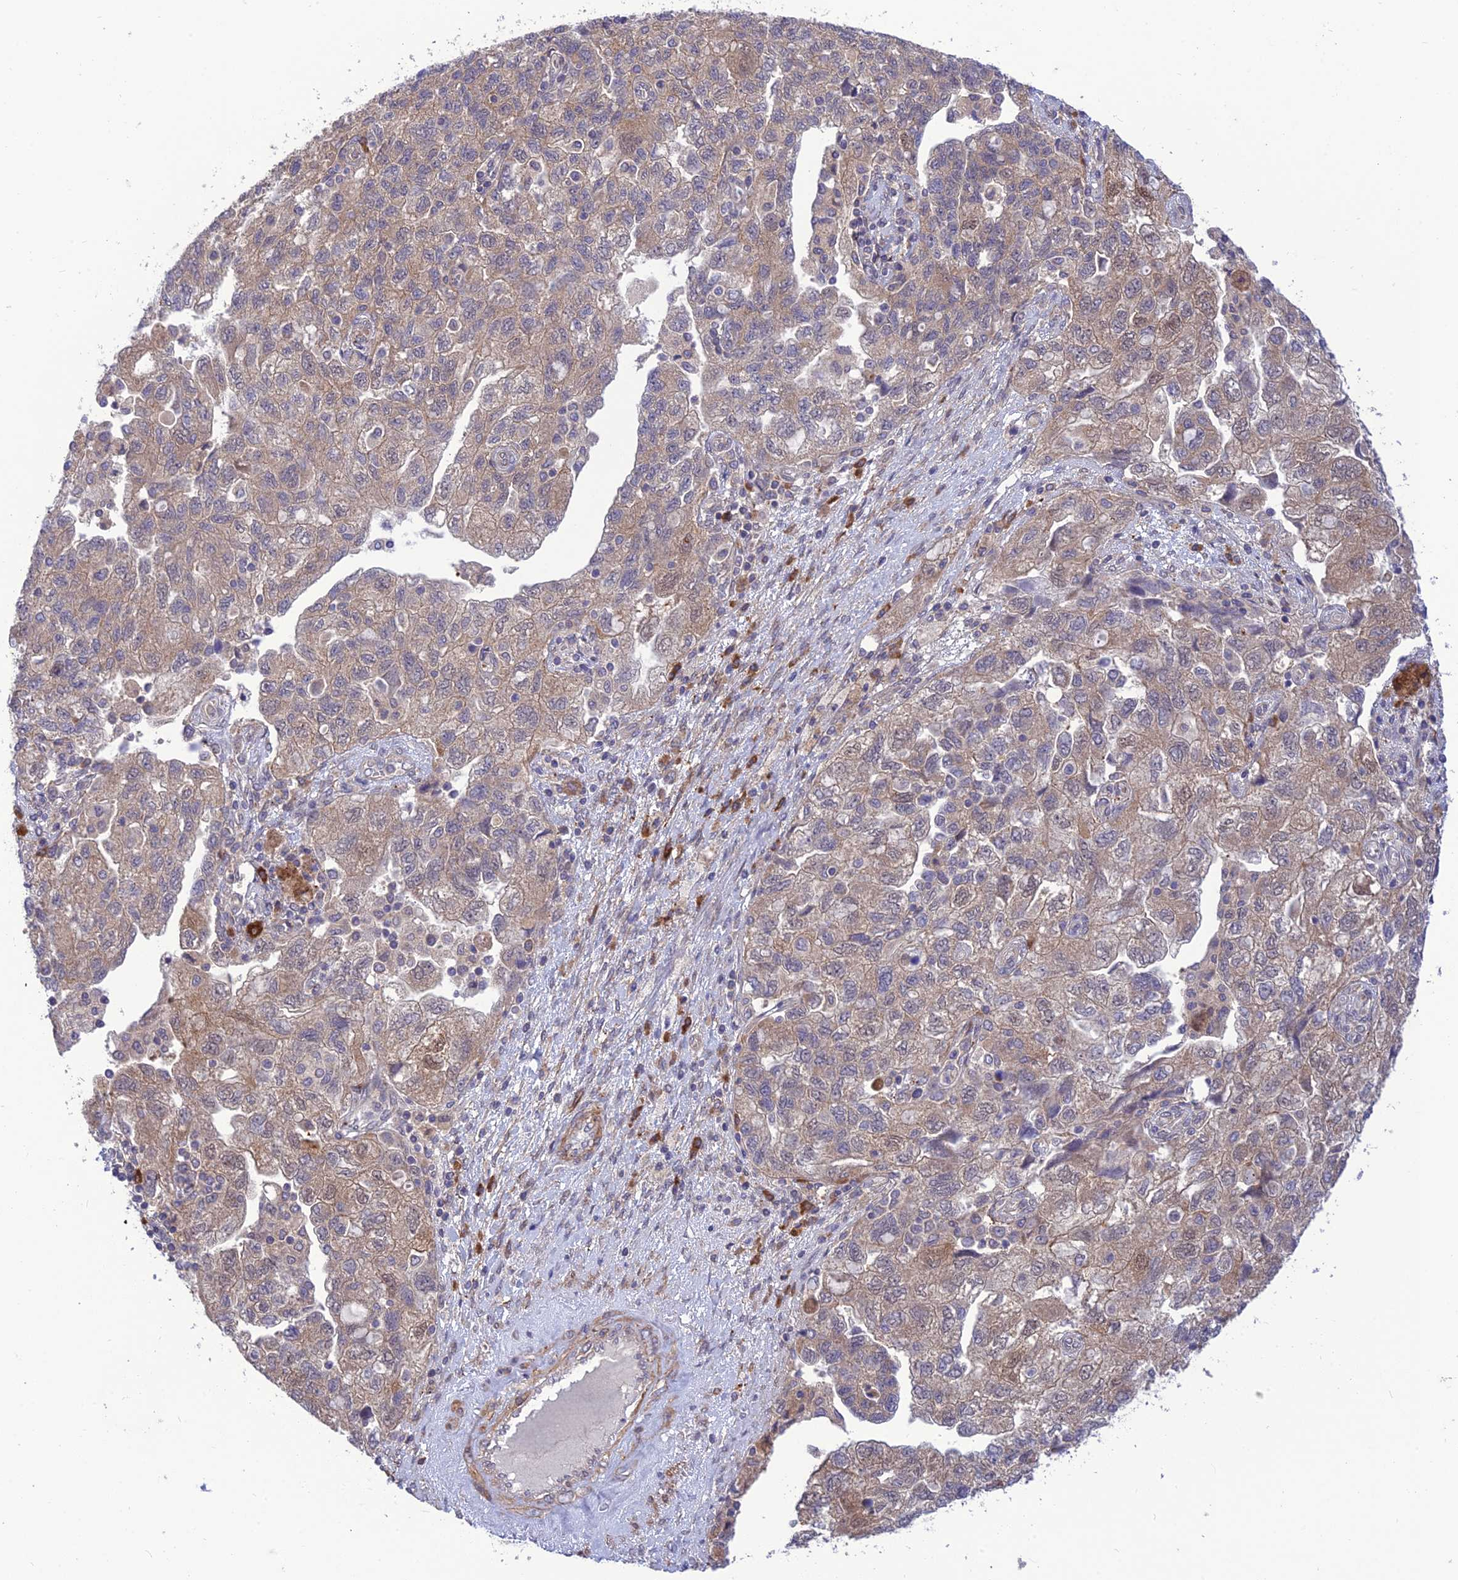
{"staining": {"intensity": "weak", "quantity": "25%-75%", "location": "cytoplasmic/membranous"}, "tissue": "ovarian cancer", "cell_type": "Tumor cells", "image_type": "cancer", "snomed": [{"axis": "morphology", "description": "Carcinoma, NOS"}, {"axis": "morphology", "description": "Cystadenocarcinoma, serous, NOS"}, {"axis": "topography", "description": "Ovary"}], "caption": "IHC histopathology image of neoplastic tissue: human ovarian cancer stained using immunohistochemistry (IHC) reveals low levels of weak protein expression localized specifically in the cytoplasmic/membranous of tumor cells, appearing as a cytoplasmic/membranous brown color.", "gene": "UROS", "patient": {"sex": "female", "age": 69}}